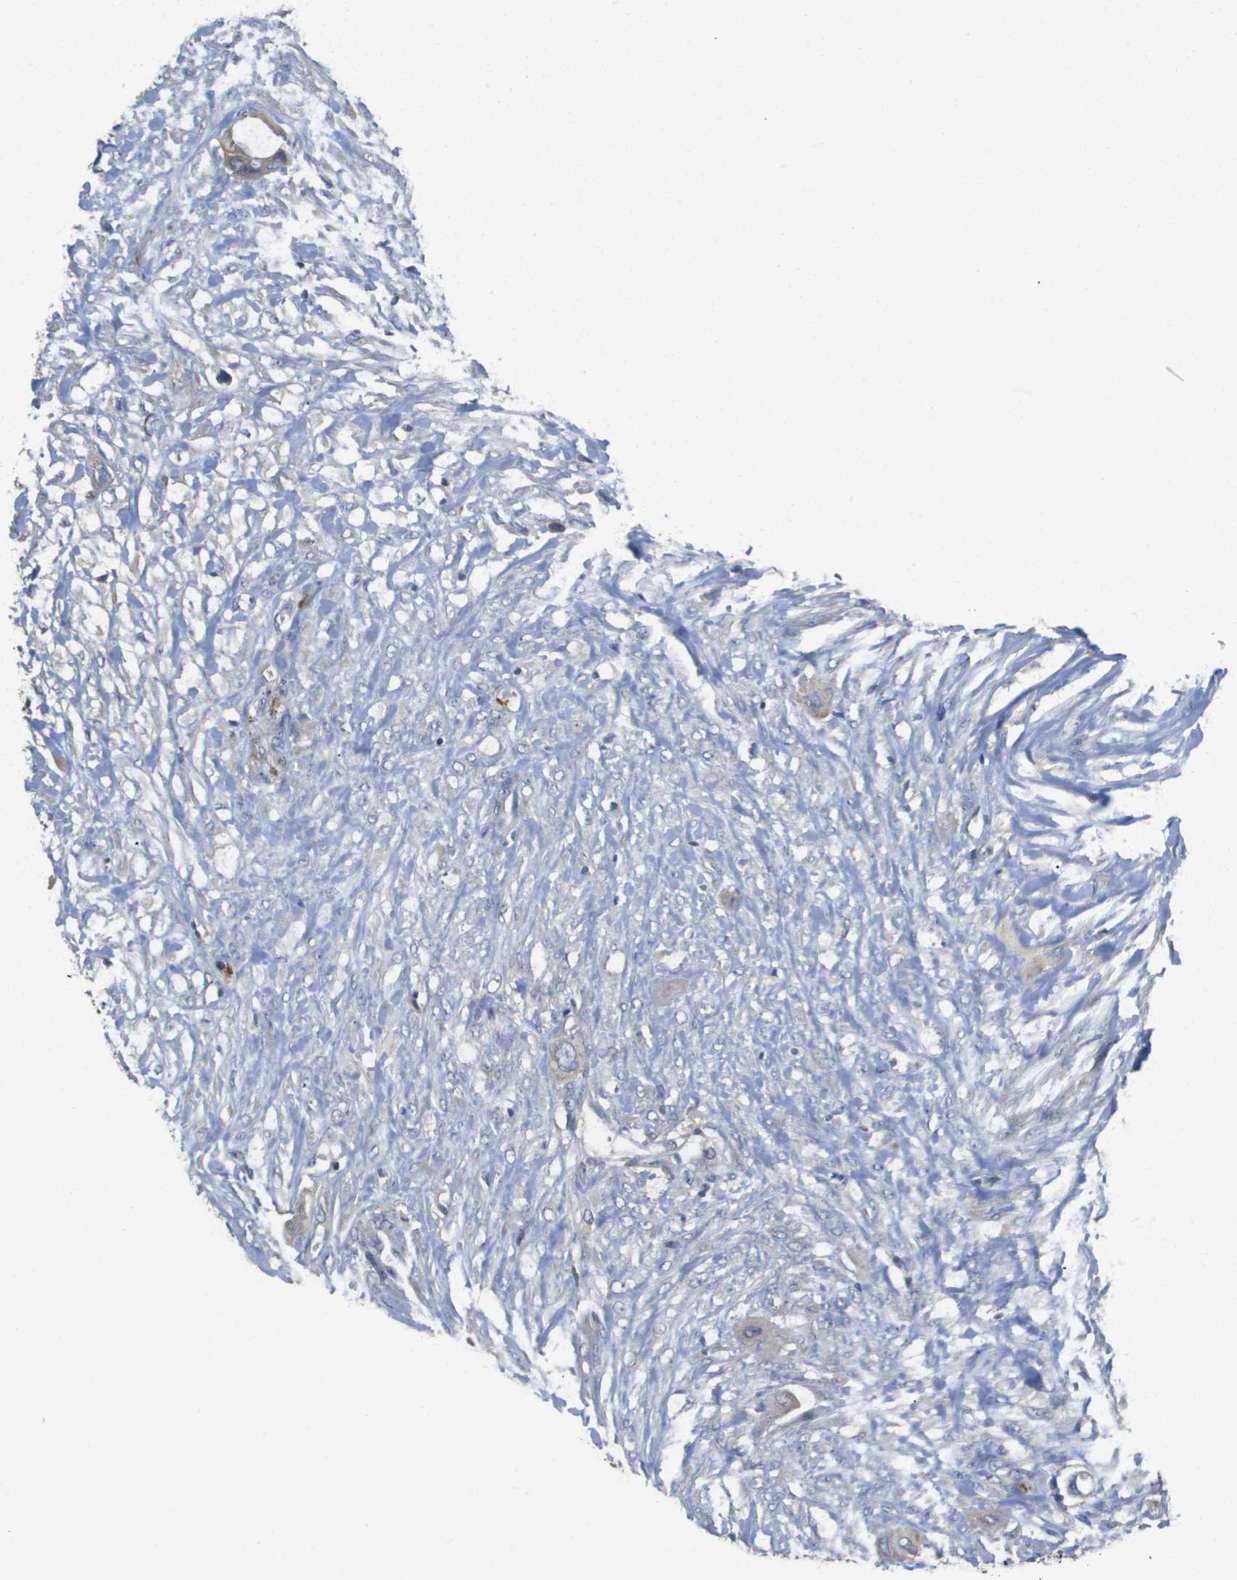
{"staining": {"intensity": "negative", "quantity": "none", "location": "none"}, "tissue": "colorectal cancer", "cell_type": "Tumor cells", "image_type": "cancer", "snomed": [{"axis": "morphology", "description": "Adenocarcinoma, NOS"}, {"axis": "topography", "description": "Colon"}], "caption": "Immunohistochemistry photomicrograph of neoplastic tissue: colorectal cancer (adenocarcinoma) stained with DAB shows no significant protein staining in tumor cells.", "gene": "RAB27B", "patient": {"sex": "female", "age": 57}}